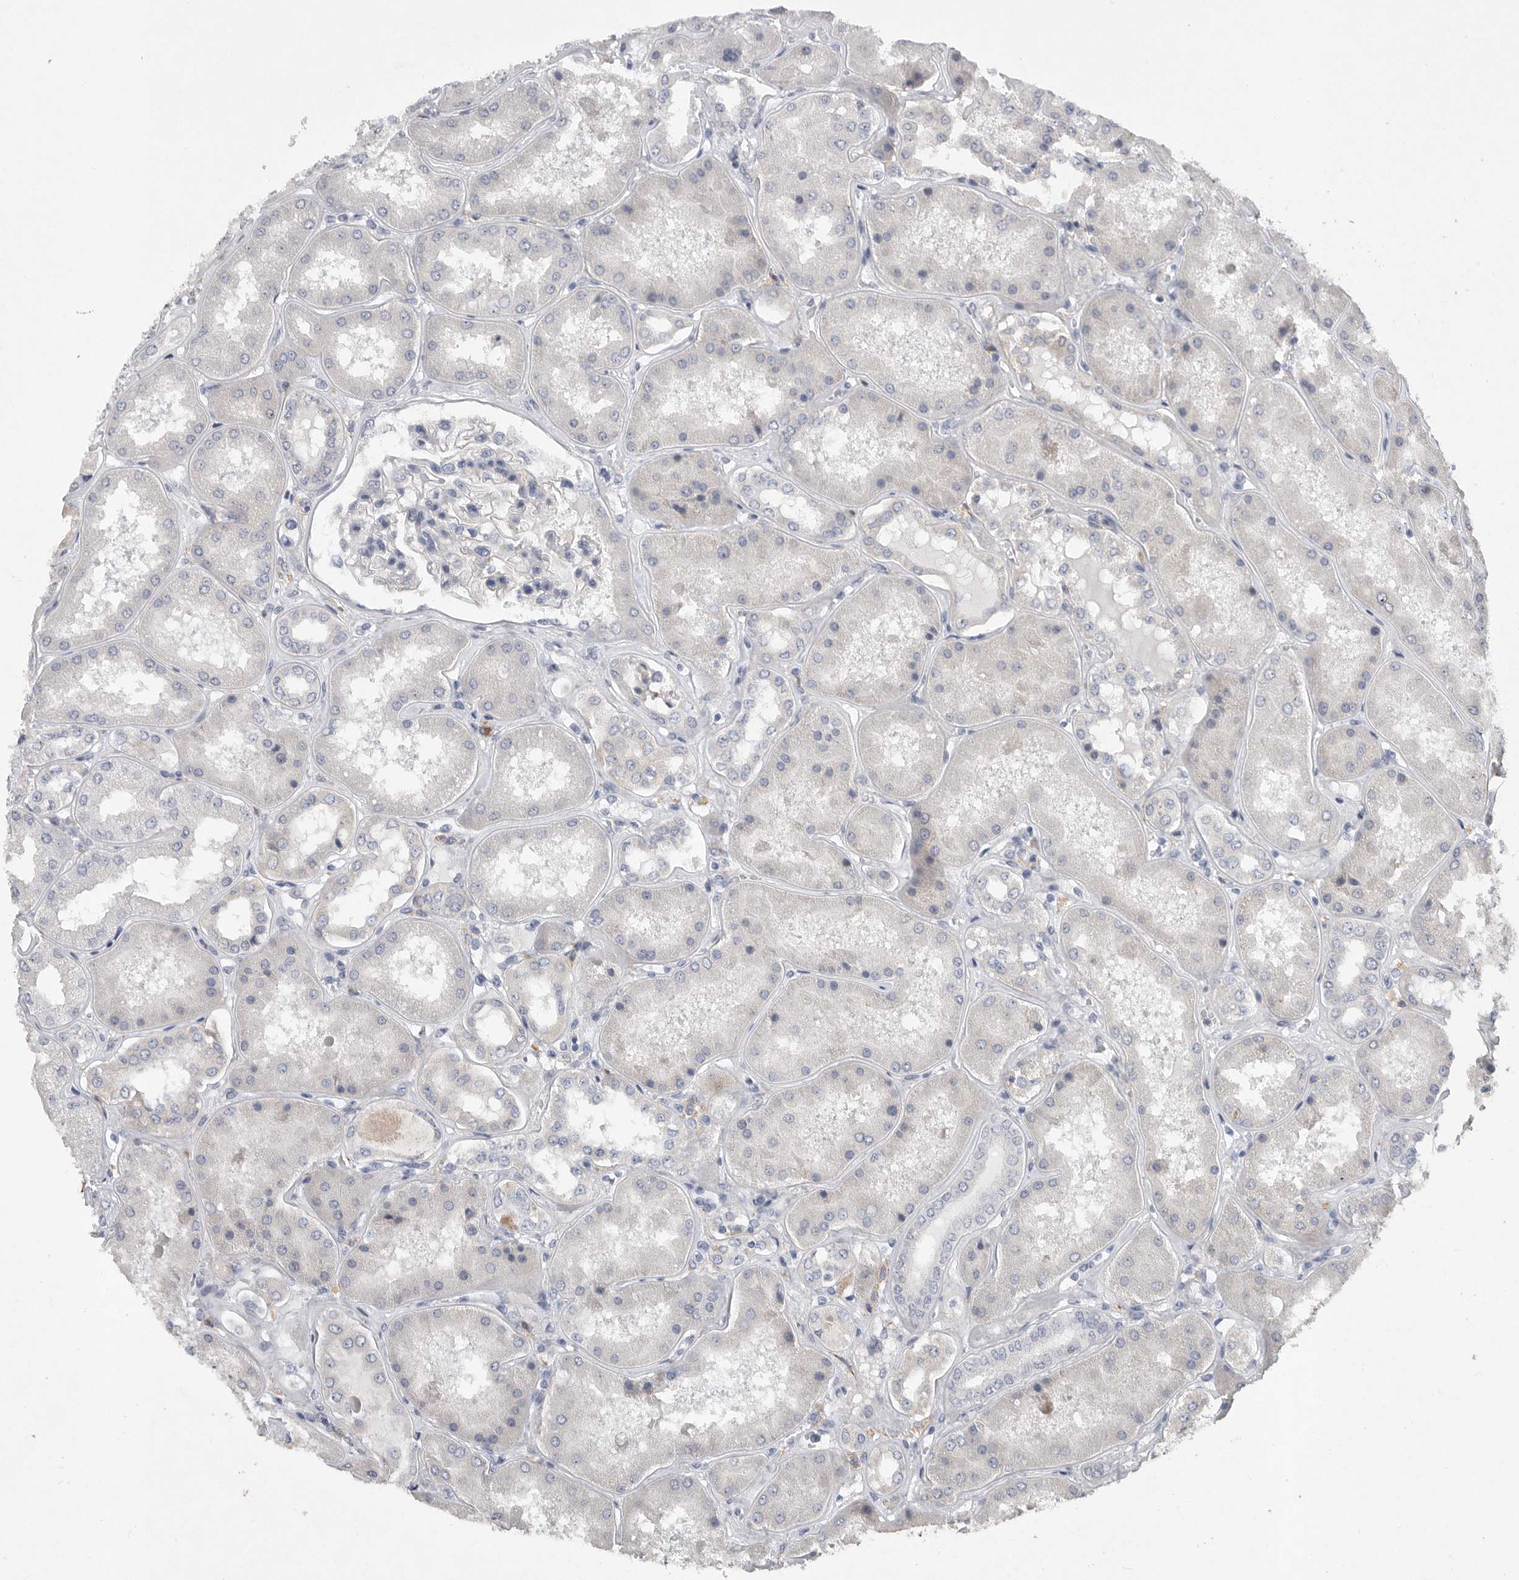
{"staining": {"intensity": "negative", "quantity": "none", "location": "none"}, "tissue": "kidney", "cell_type": "Cells in glomeruli", "image_type": "normal", "snomed": [{"axis": "morphology", "description": "Normal tissue, NOS"}, {"axis": "topography", "description": "Kidney"}], "caption": "Photomicrograph shows no protein positivity in cells in glomeruli of benign kidney.", "gene": "EDEM3", "patient": {"sex": "female", "age": 56}}